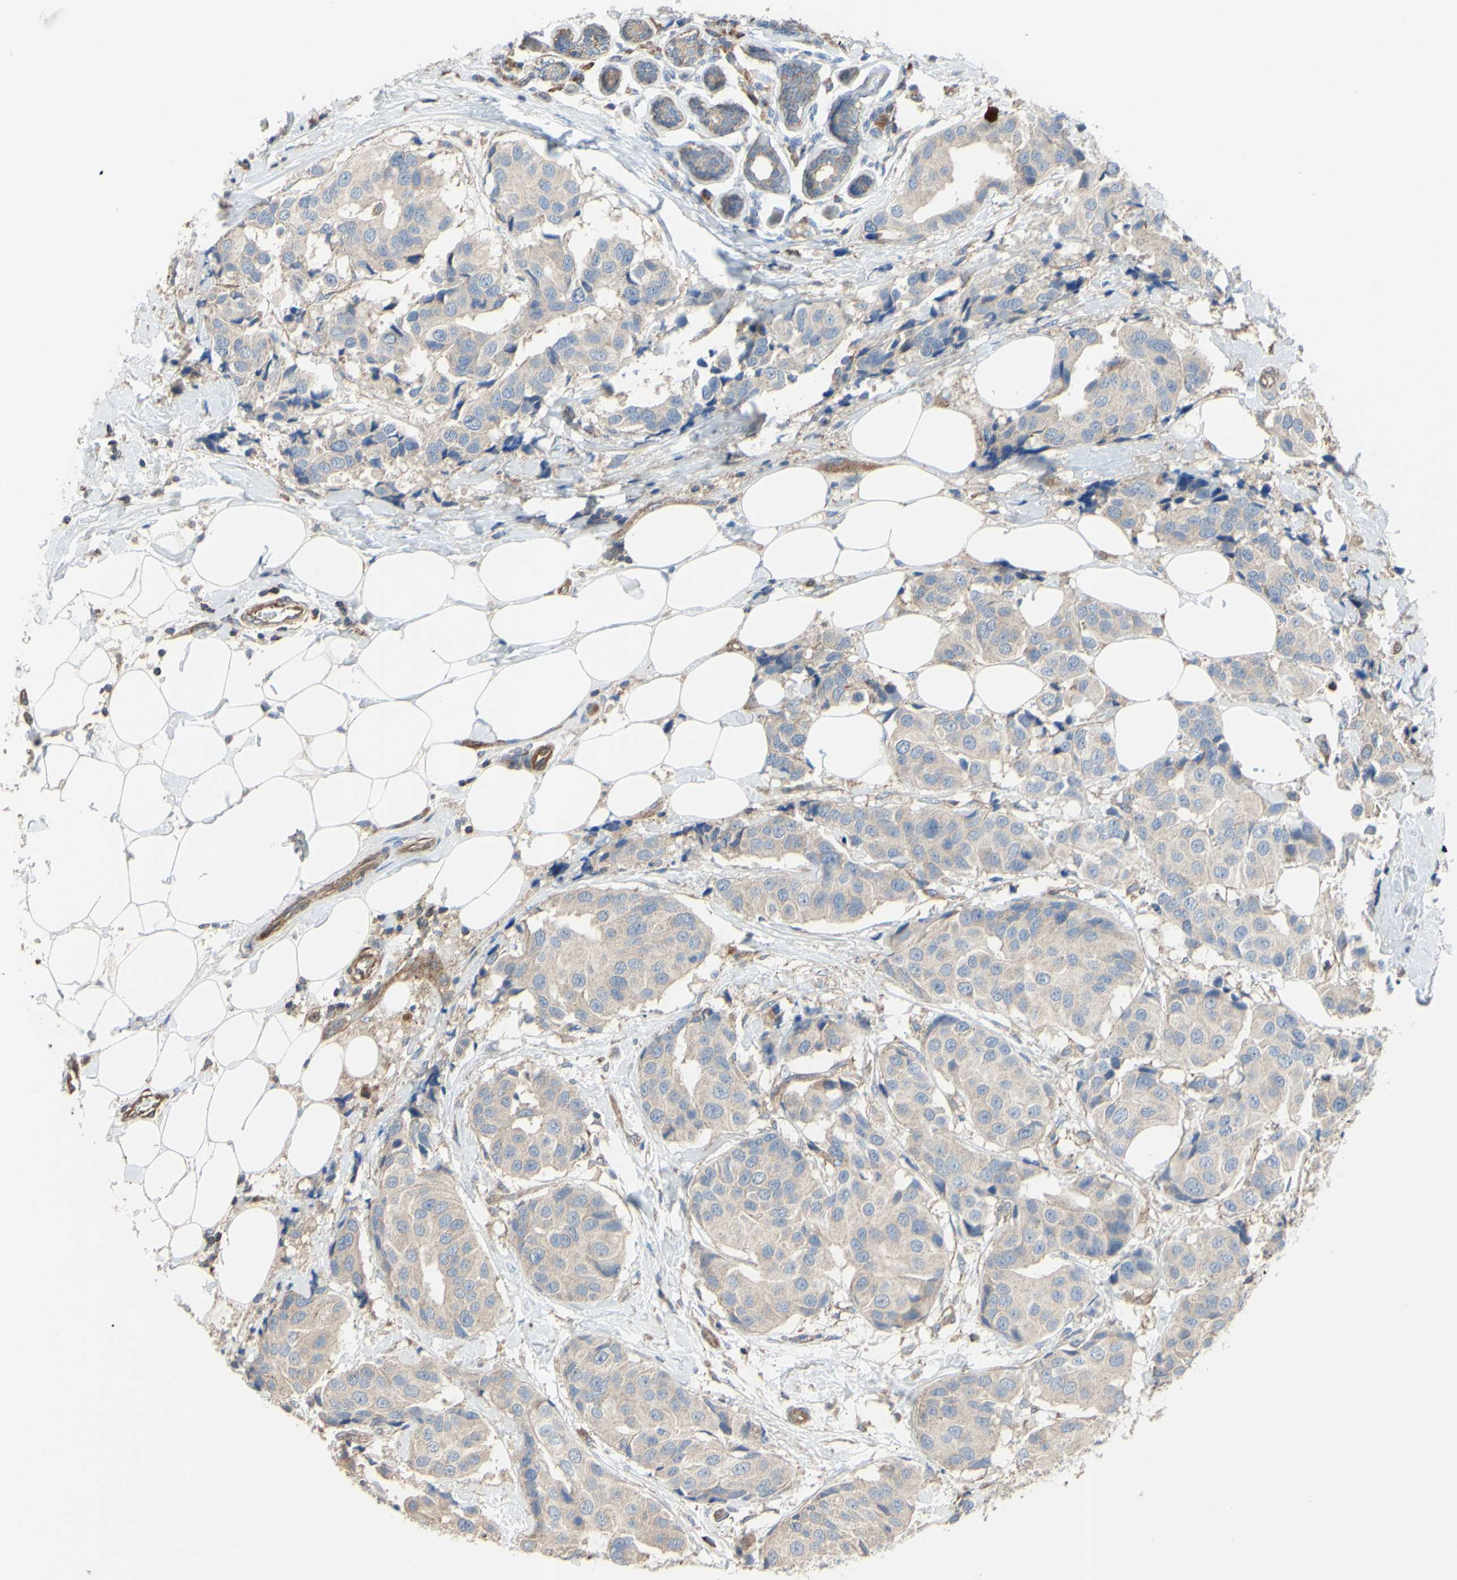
{"staining": {"intensity": "weak", "quantity": "<25%", "location": "cytoplasmic/membranous"}, "tissue": "breast cancer", "cell_type": "Tumor cells", "image_type": "cancer", "snomed": [{"axis": "morphology", "description": "Normal tissue, NOS"}, {"axis": "morphology", "description": "Duct carcinoma"}, {"axis": "topography", "description": "Breast"}], "caption": "A high-resolution micrograph shows IHC staining of breast cancer (invasive ductal carcinoma), which demonstrates no significant staining in tumor cells.", "gene": "BECN1", "patient": {"sex": "female", "age": 39}}